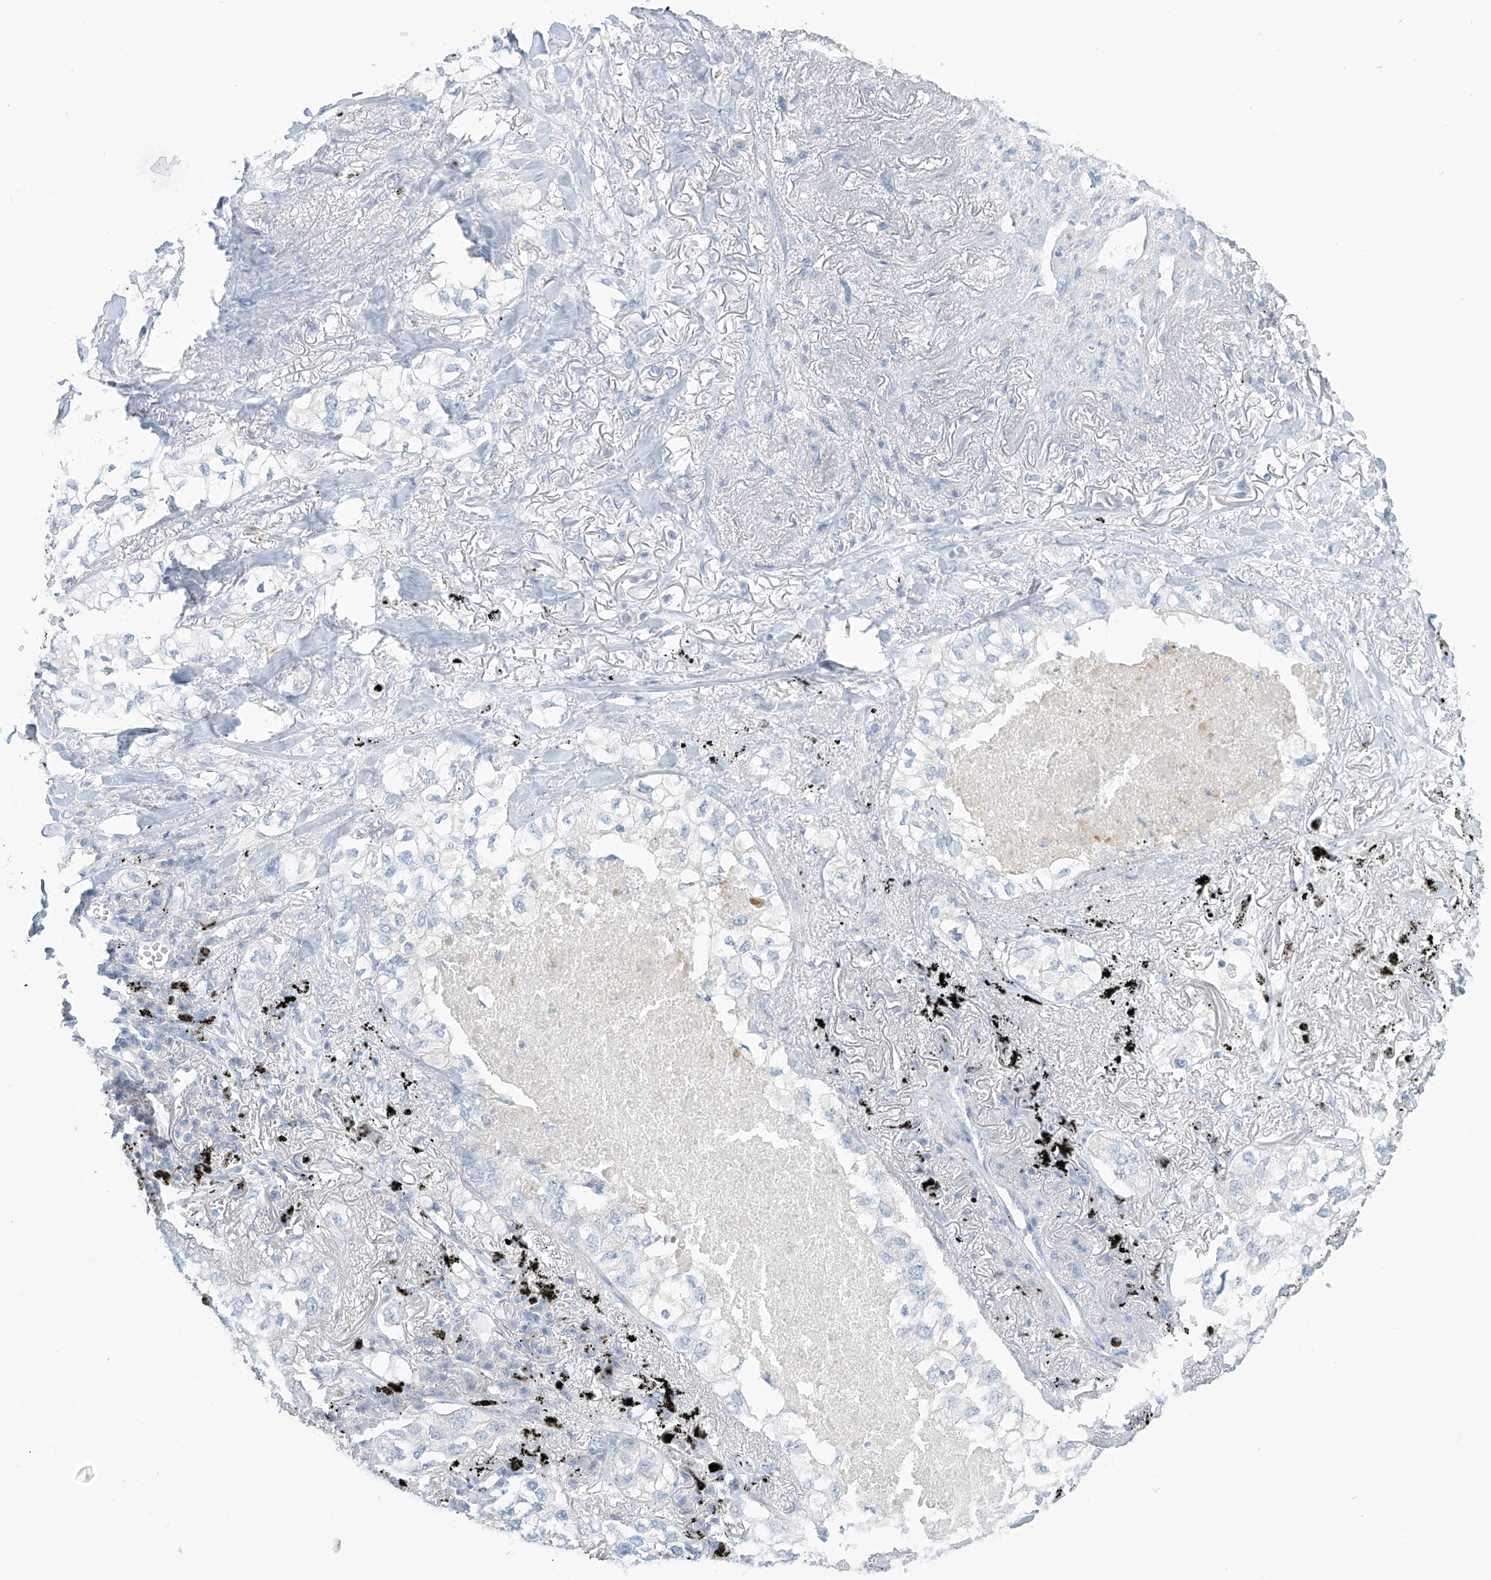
{"staining": {"intensity": "negative", "quantity": "none", "location": "none"}, "tissue": "lung cancer", "cell_type": "Tumor cells", "image_type": "cancer", "snomed": [{"axis": "morphology", "description": "Adenocarcinoma, NOS"}, {"axis": "topography", "description": "Lung"}], "caption": "Tumor cells are negative for brown protein staining in adenocarcinoma (lung). (Immunohistochemistry, brightfield microscopy, high magnification).", "gene": "SLC6A12", "patient": {"sex": "male", "age": 65}}